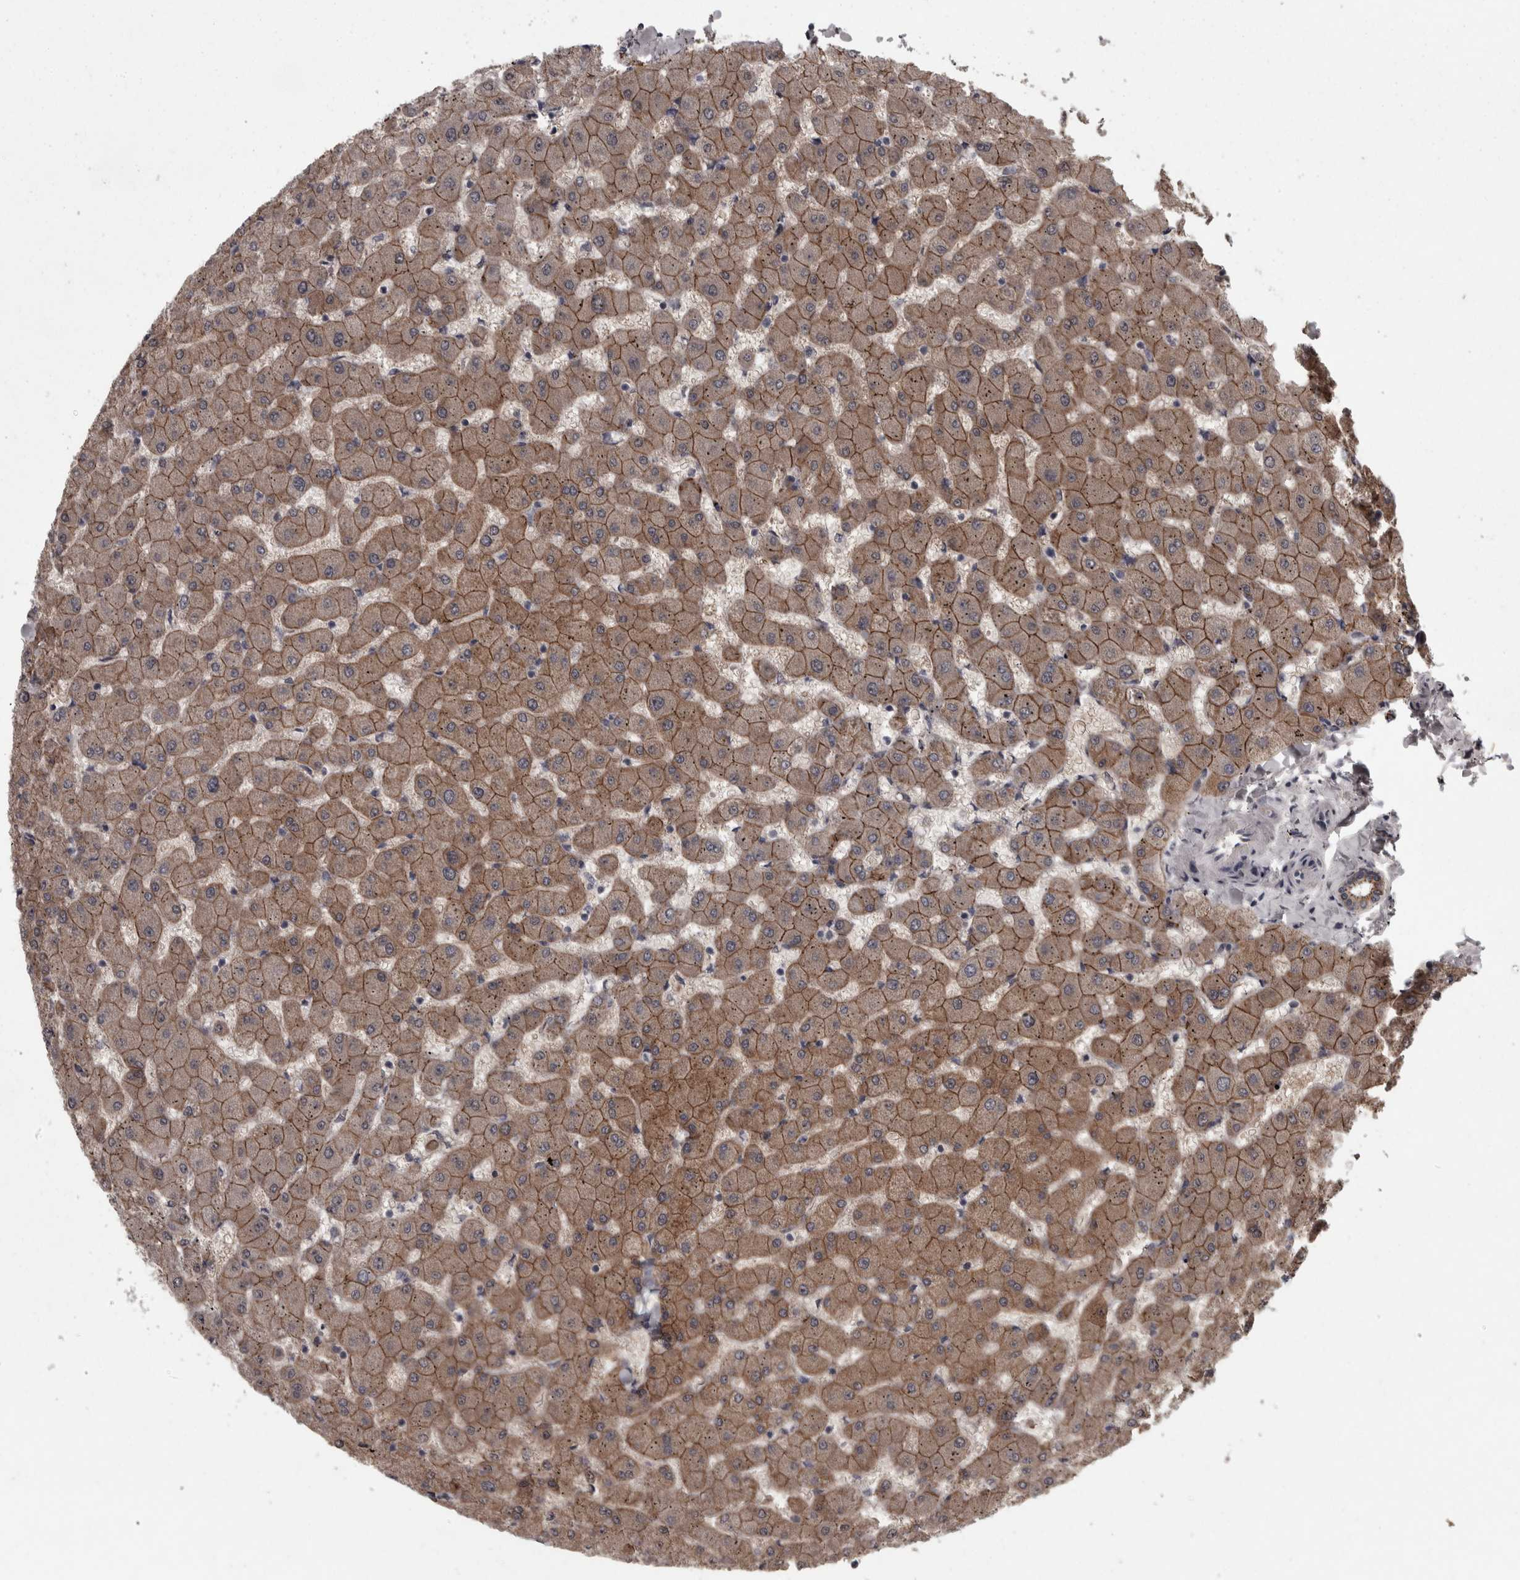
{"staining": {"intensity": "moderate", "quantity": ">75%", "location": "cytoplasmic/membranous"}, "tissue": "liver", "cell_type": "Cholangiocytes", "image_type": "normal", "snomed": [{"axis": "morphology", "description": "Normal tissue, NOS"}, {"axis": "topography", "description": "Liver"}], "caption": "Immunohistochemistry (IHC) image of normal liver stained for a protein (brown), which shows medium levels of moderate cytoplasmic/membranous expression in approximately >75% of cholangiocytes.", "gene": "PCDH17", "patient": {"sex": "female", "age": 63}}